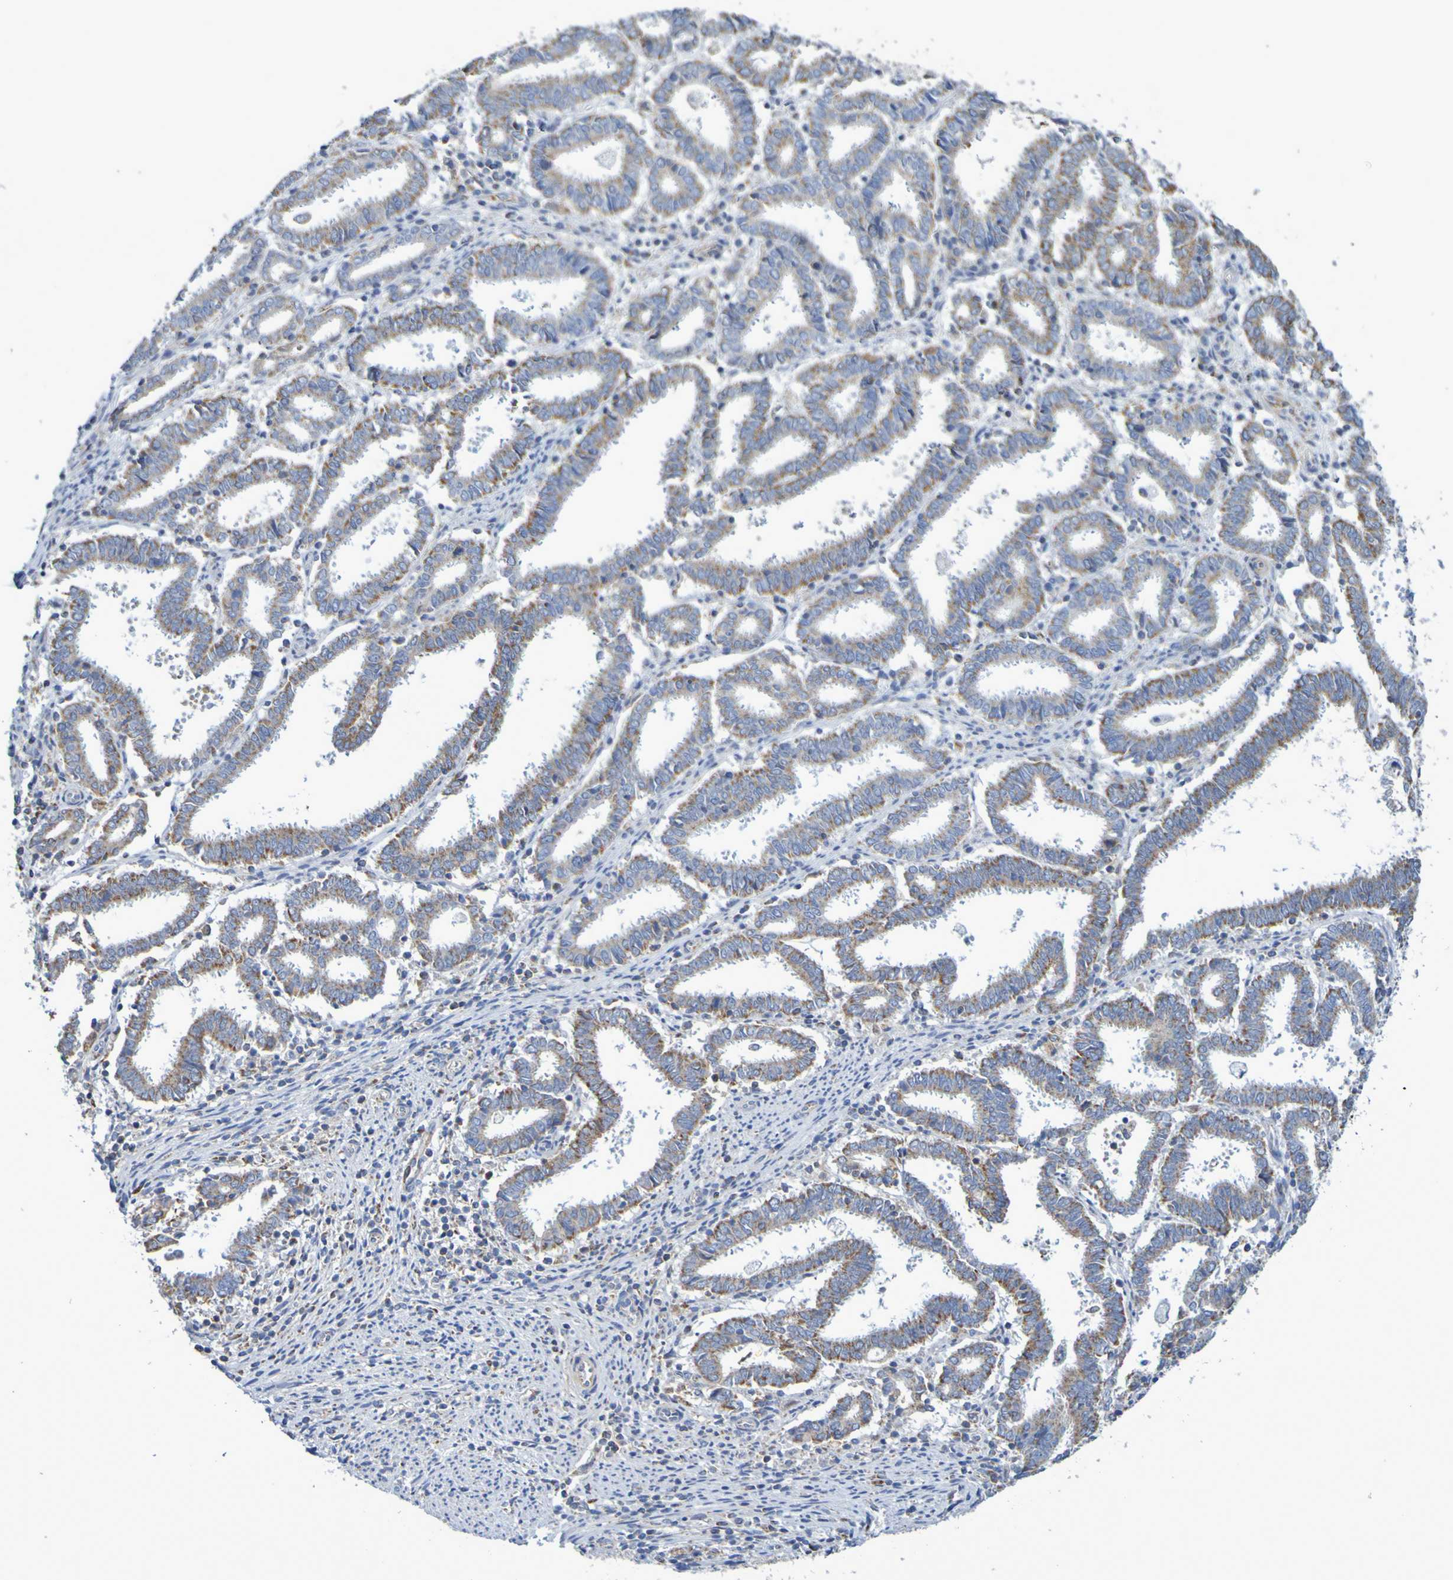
{"staining": {"intensity": "moderate", "quantity": ">75%", "location": "cytoplasmic/membranous"}, "tissue": "endometrial cancer", "cell_type": "Tumor cells", "image_type": "cancer", "snomed": [{"axis": "morphology", "description": "Adenocarcinoma, NOS"}, {"axis": "topography", "description": "Uterus"}], "caption": "Moderate cytoplasmic/membranous protein expression is appreciated in about >75% of tumor cells in endometrial cancer. The staining was performed using DAB to visualize the protein expression in brown, while the nuclei were stained in blue with hematoxylin (Magnification: 20x).", "gene": "CNTN2", "patient": {"sex": "female", "age": 83}}